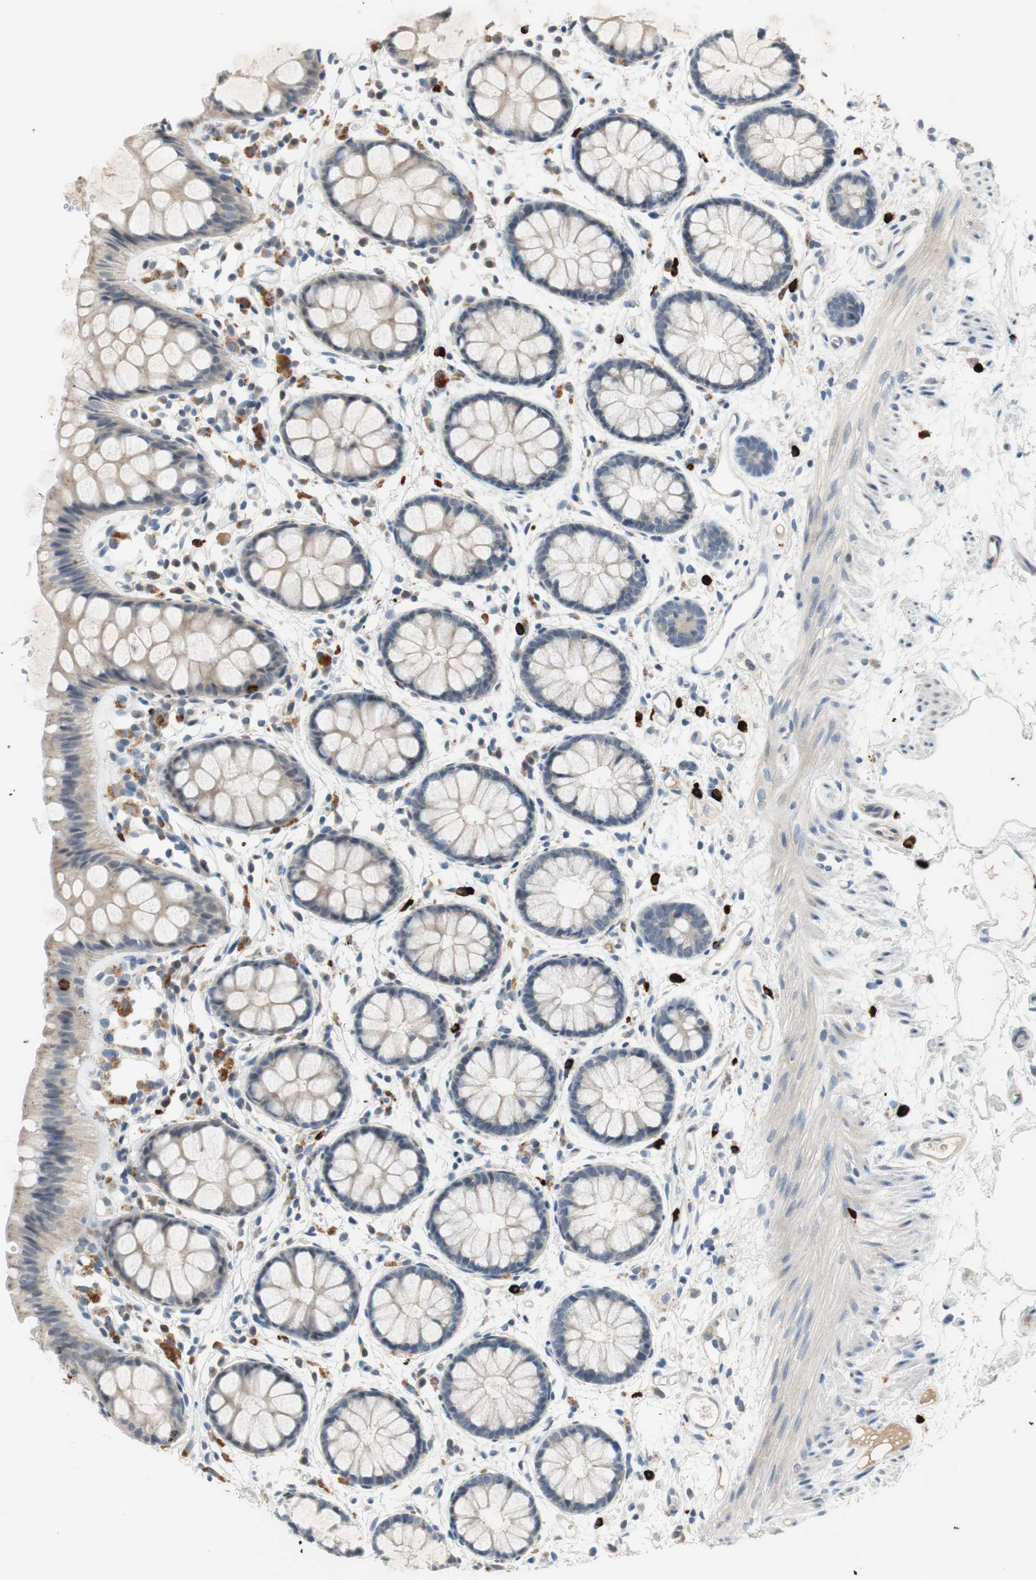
{"staining": {"intensity": "weak", "quantity": "25%-75%", "location": "cytoplasmic/membranous"}, "tissue": "rectum", "cell_type": "Glandular cells", "image_type": "normal", "snomed": [{"axis": "morphology", "description": "Normal tissue, NOS"}, {"axis": "topography", "description": "Rectum"}], "caption": "Brown immunohistochemical staining in normal rectum reveals weak cytoplasmic/membranous positivity in approximately 25%-75% of glandular cells. The protein is stained brown, and the nuclei are stained in blue (DAB (3,3'-diaminobenzidine) IHC with brightfield microscopy, high magnification).", "gene": "COL12A1", "patient": {"sex": "female", "age": 66}}